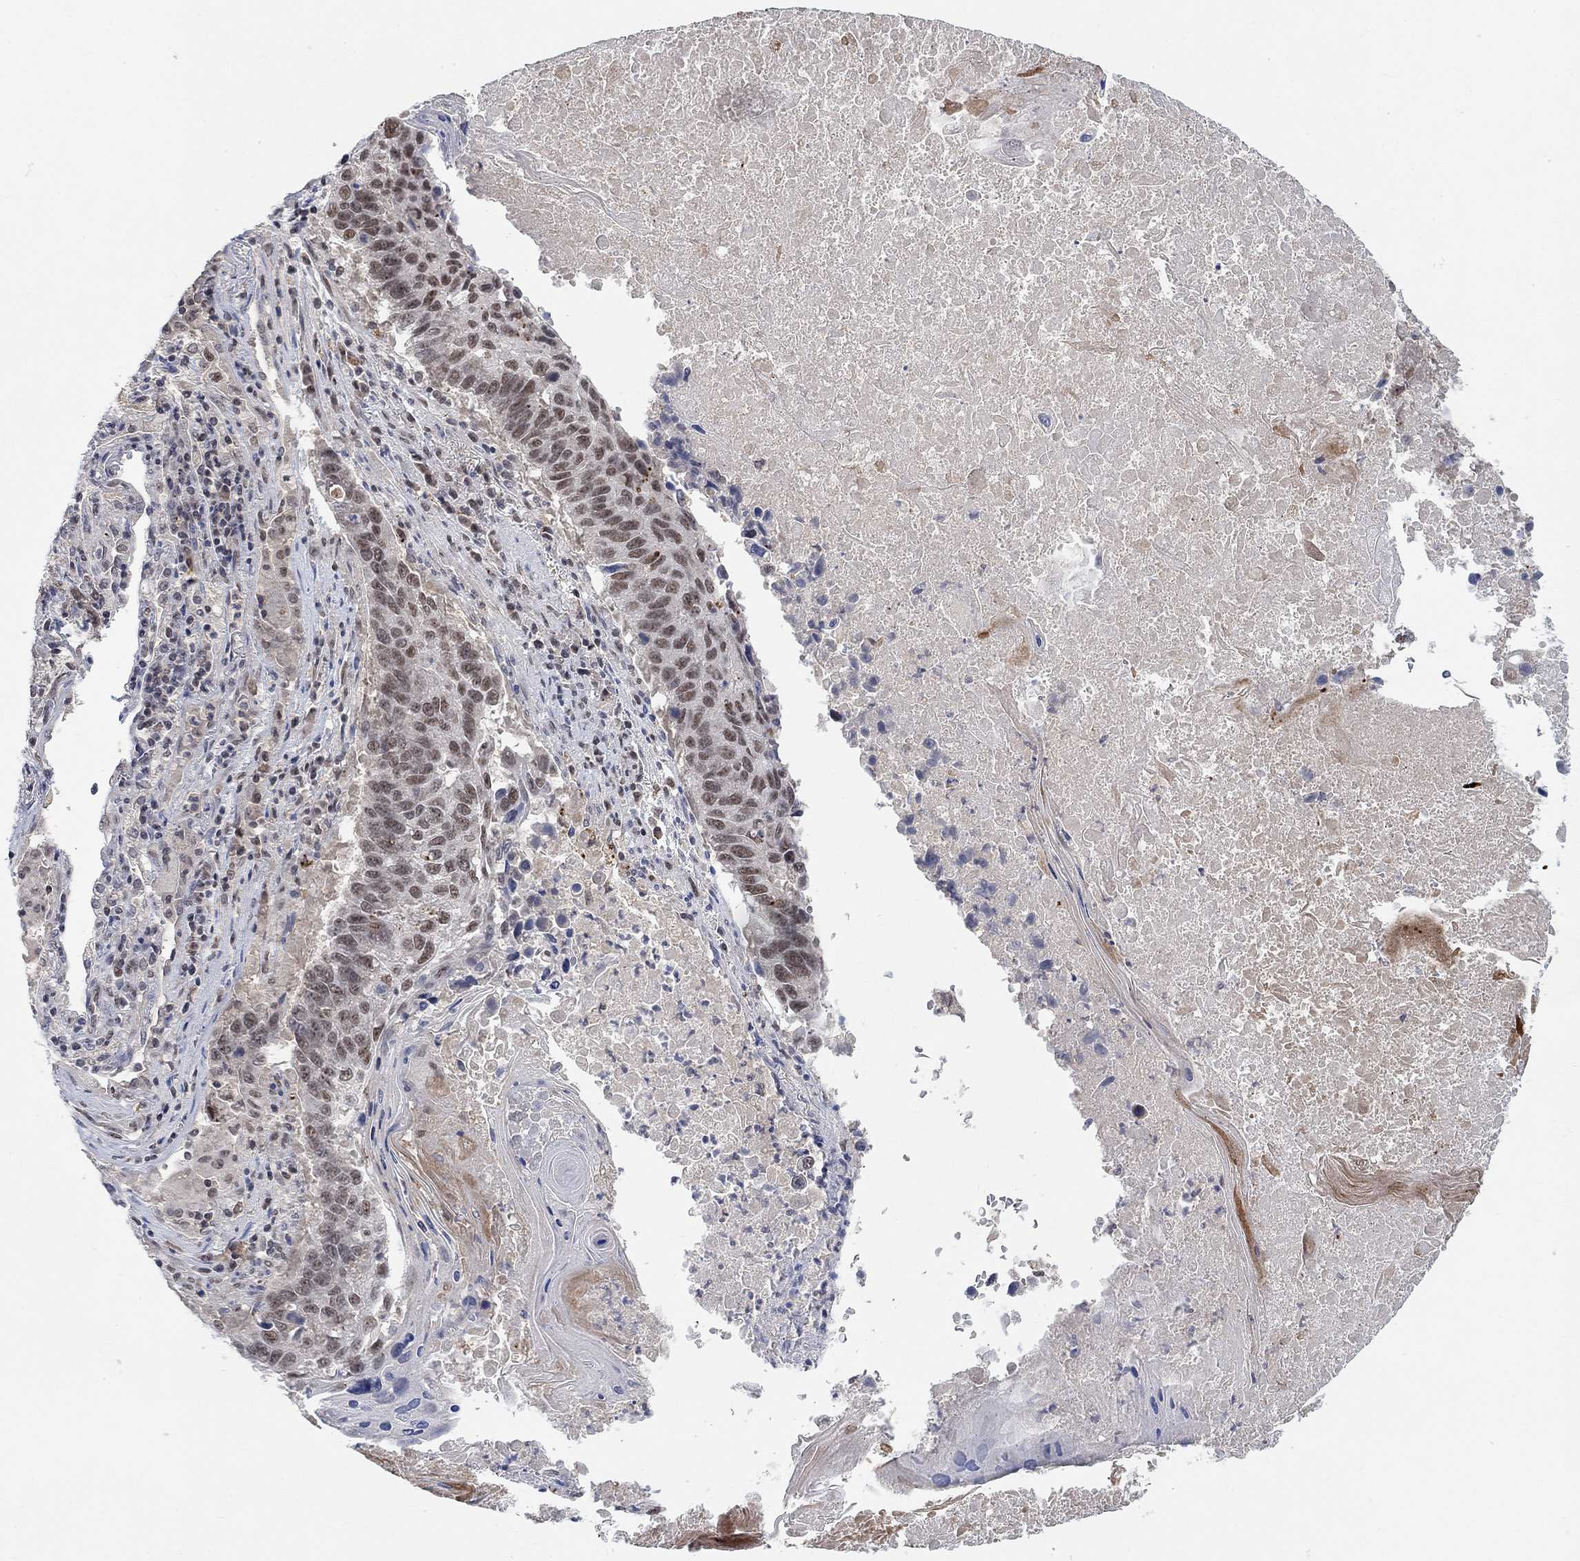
{"staining": {"intensity": "moderate", "quantity": "25%-75%", "location": "nuclear"}, "tissue": "lung cancer", "cell_type": "Tumor cells", "image_type": "cancer", "snomed": [{"axis": "morphology", "description": "Squamous cell carcinoma, NOS"}, {"axis": "topography", "description": "Lung"}], "caption": "High-magnification brightfield microscopy of lung cancer (squamous cell carcinoma) stained with DAB (brown) and counterstained with hematoxylin (blue). tumor cells exhibit moderate nuclear staining is appreciated in about25%-75% of cells.", "gene": "THAP8", "patient": {"sex": "male", "age": 73}}